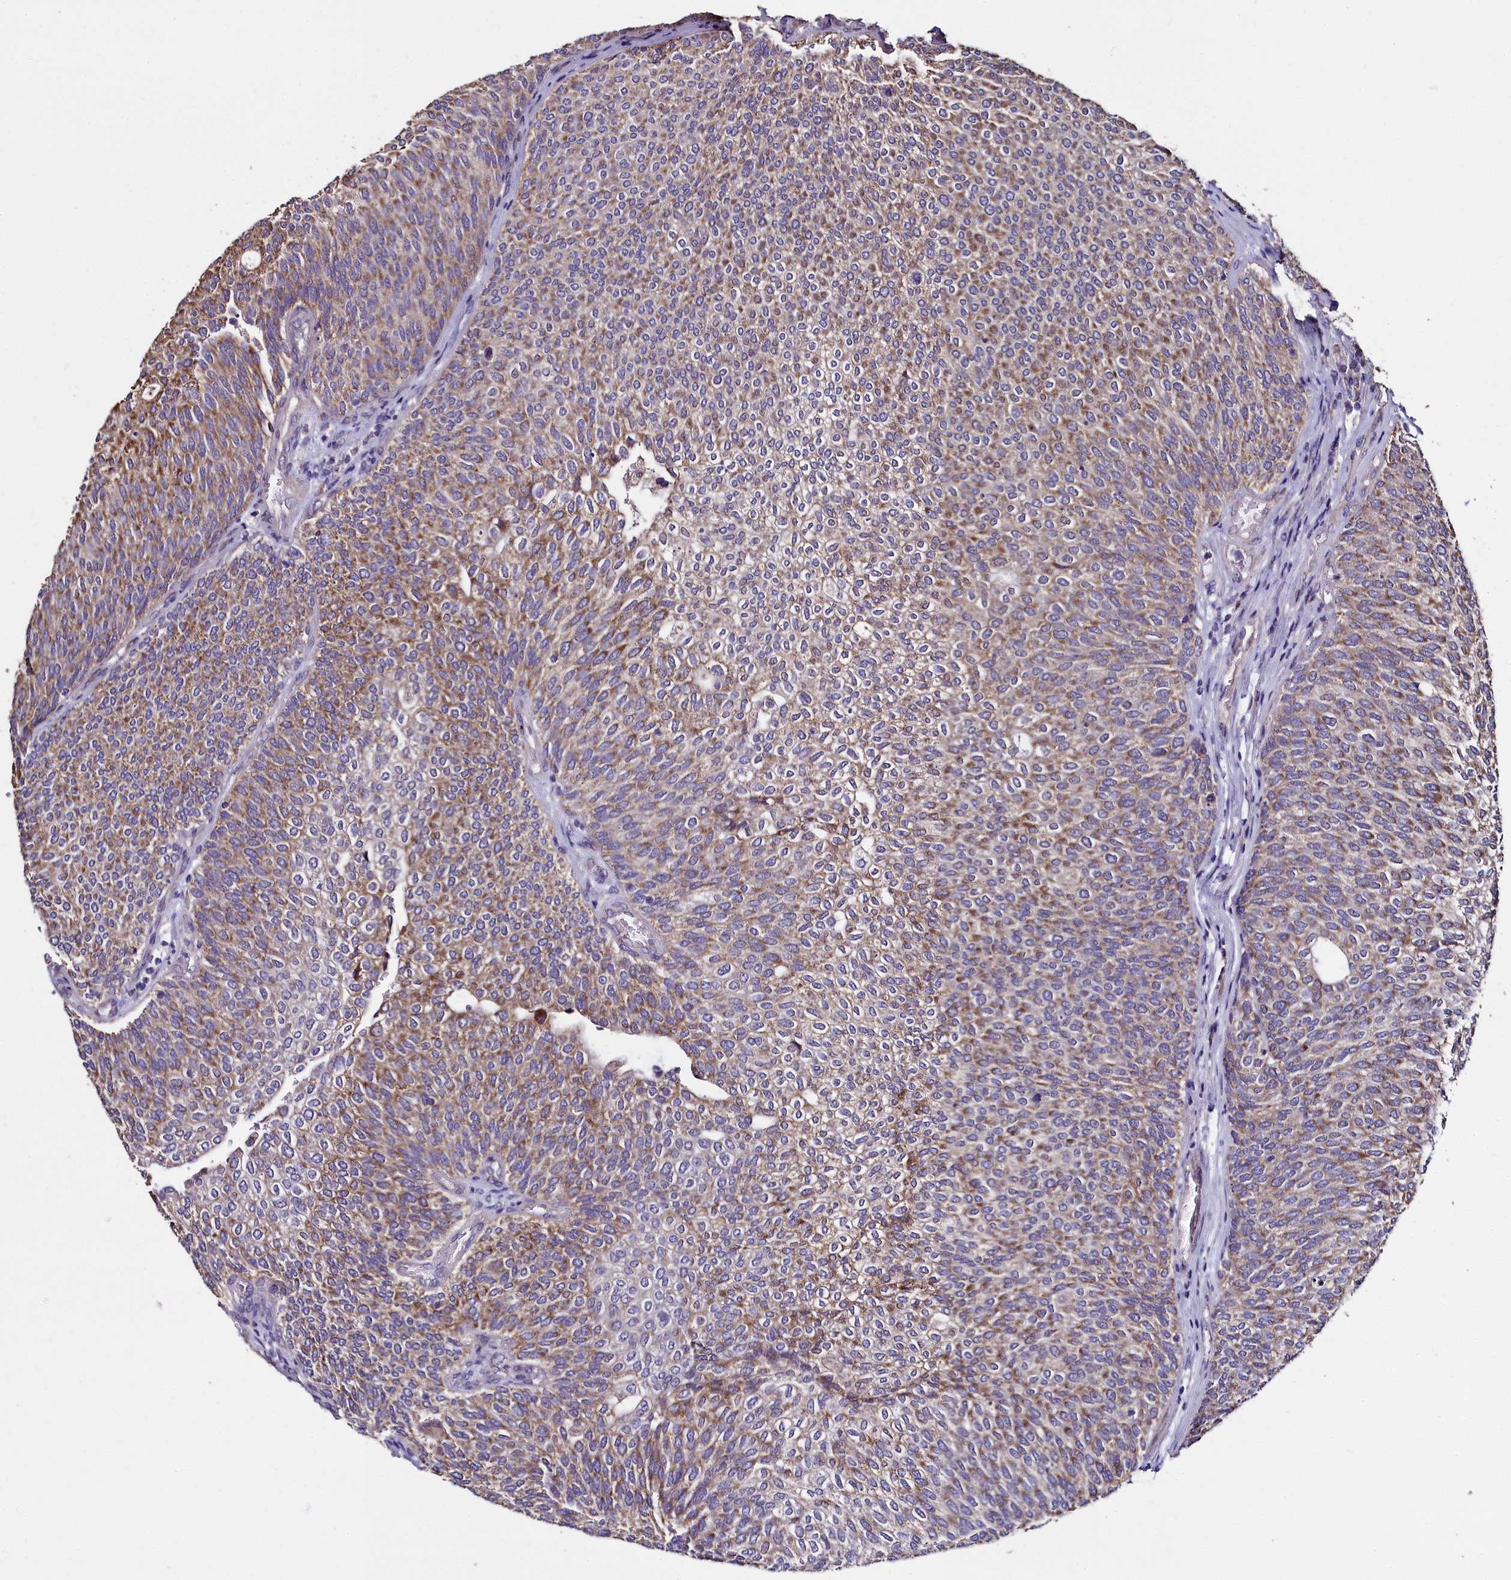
{"staining": {"intensity": "moderate", "quantity": "25%-75%", "location": "cytoplasmic/membranous"}, "tissue": "urothelial cancer", "cell_type": "Tumor cells", "image_type": "cancer", "snomed": [{"axis": "morphology", "description": "Urothelial carcinoma, Low grade"}, {"axis": "topography", "description": "Urinary bladder"}], "caption": "Protein expression analysis of urothelial cancer displays moderate cytoplasmic/membranous positivity in approximately 25%-75% of tumor cells.", "gene": "COQ9", "patient": {"sex": "female", "age": 79}}